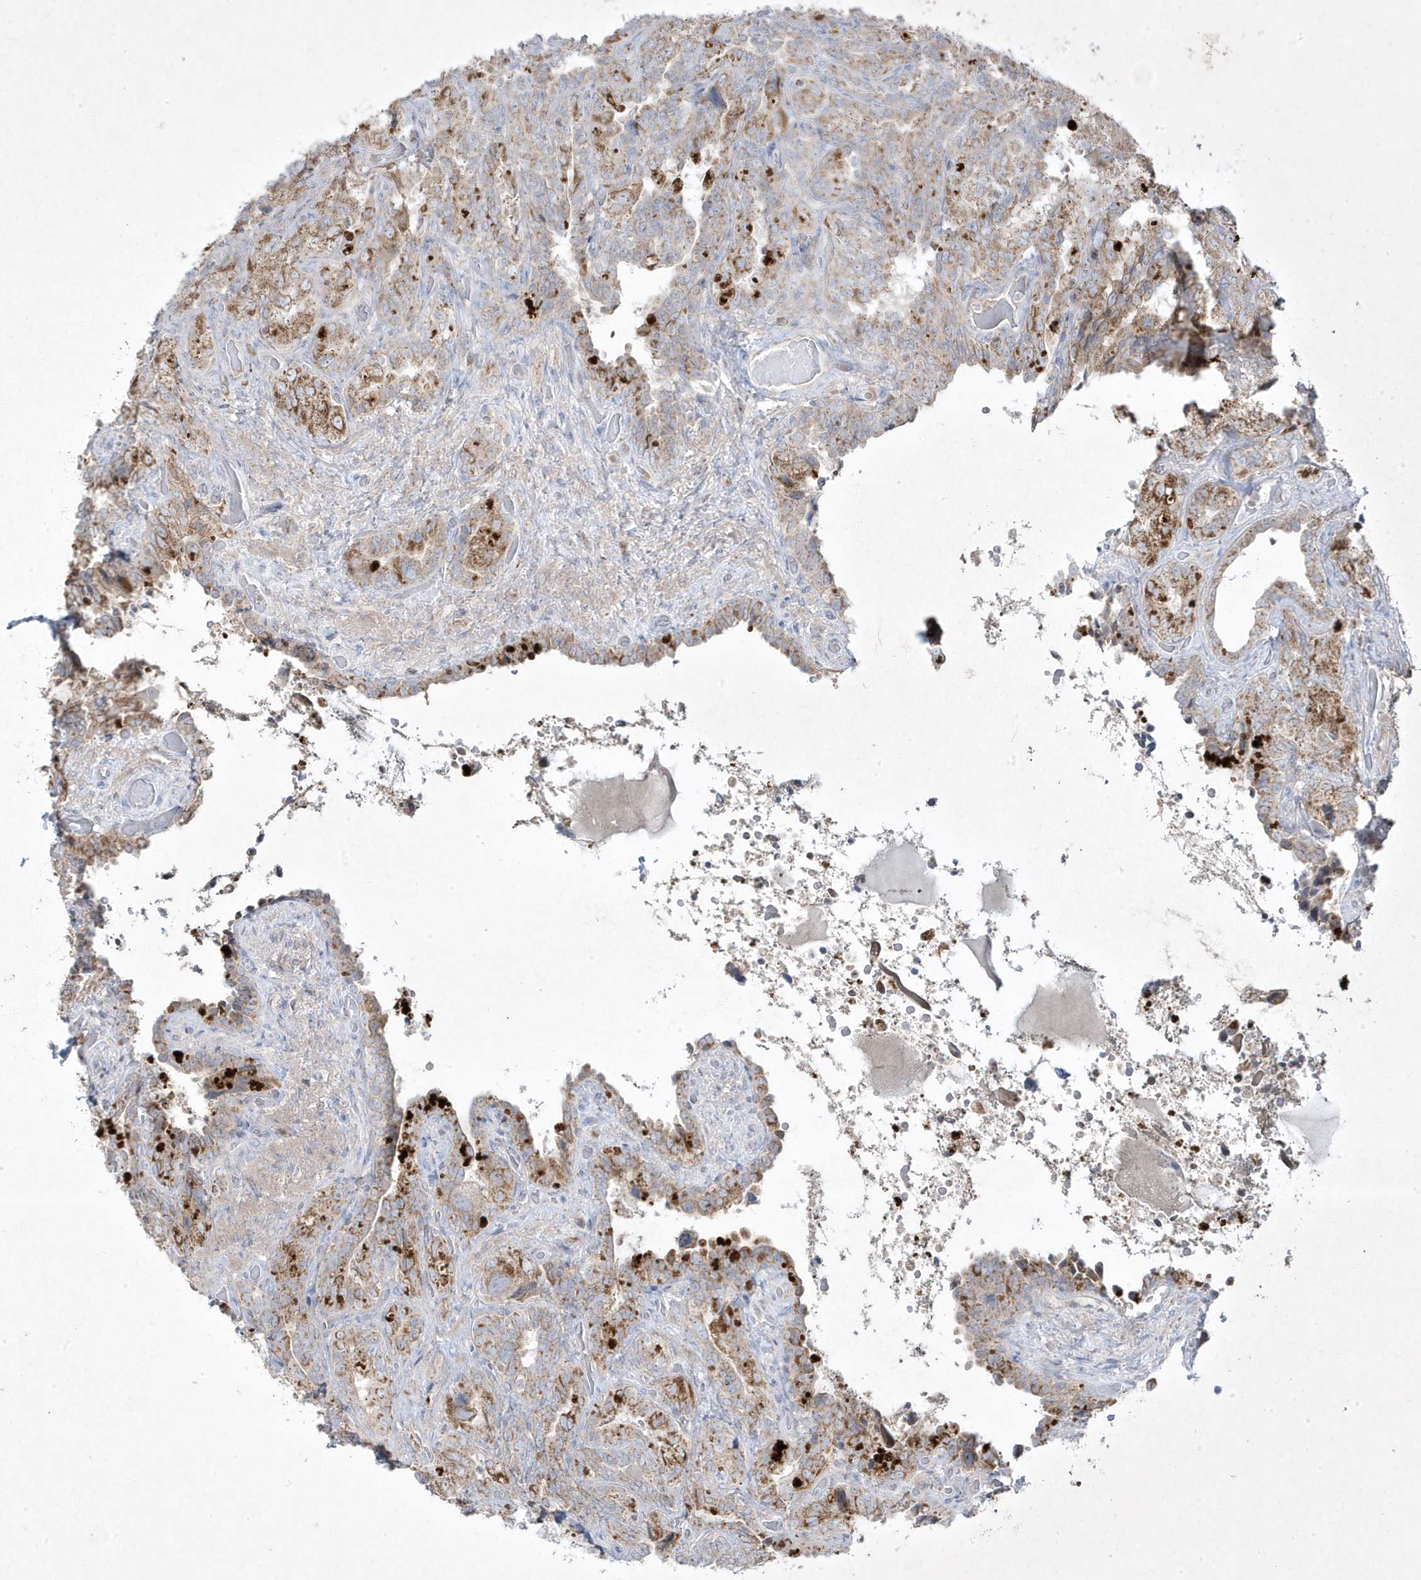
{"staining": {"intensity": "moderate", "quantity": "25%-75%", "location": "cytoplasmic/membranous"}, "tissue": "seminal vesicle", "cell_type": "Glandular cells", "image_type": "normal", "snomed": [{"axis": "morphology", "description": "Normal tissue, NOS"}, {"axis": "topography", "description": "Seminal veicle"}, {"axis": "topography", "description": "Peripheral nerve tissue"}], "caption": "This is a micrograph of immunohistochemistry staining of unremarkable seminal vesicle, which shows moderate positivity in the cytoplasmic/membranous of glandular cells.", "gene": "ADAMTSL3", "patient": {"sex": "male", "age": 67}}